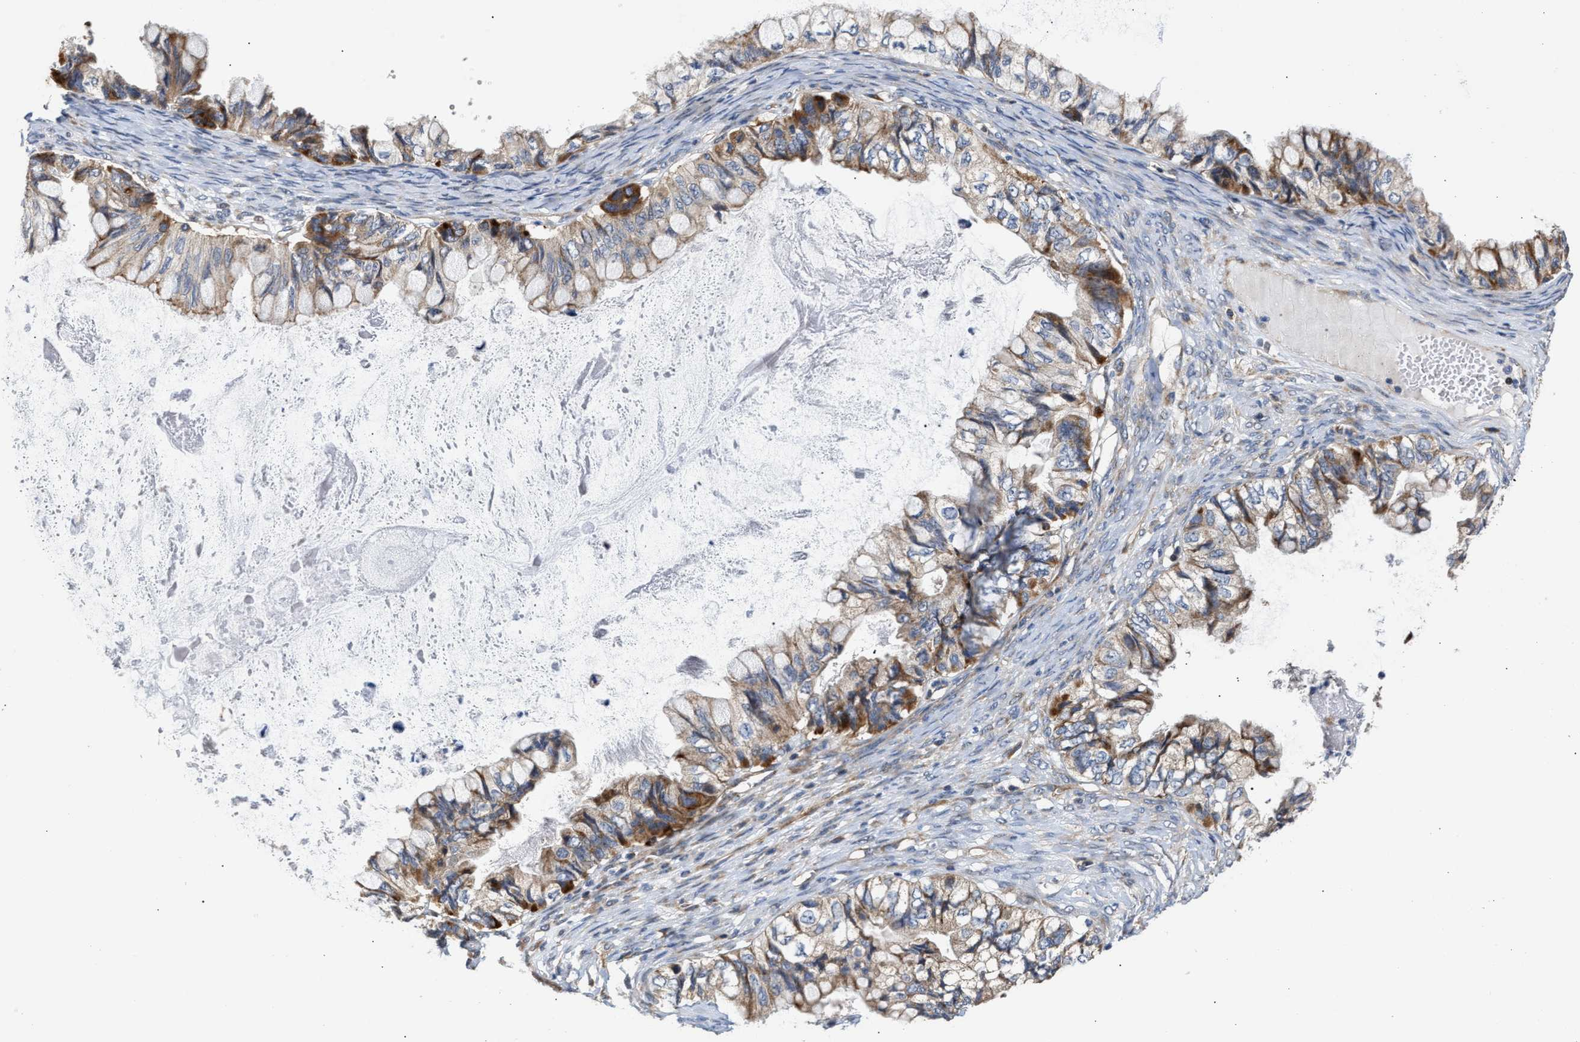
{"staining": {"intensity": "strong", "quantity": "<25%", "location": "cytoplasmic/membranous"}, "tissue": "ovarian cancer", "cell_type": "Tumor cells", "image_type": "cancer", "snomed": [{"axis": "morphology", "description": "Cystadenocarcinoma, mucinous, NOS"}, {"axis": "topography", "description": "Ovary"}], "caption": "Protein staining of mucinous cystadenocarcinoma (ovarian) tissue exhibits strong cytoplasmic/membranous expression in about <25% of tumor cells. (Brightfield microscopy of DAB IHC at high magnification).", "gene": "CLIP2", "patient": {"sex": "female", "age": 80}}